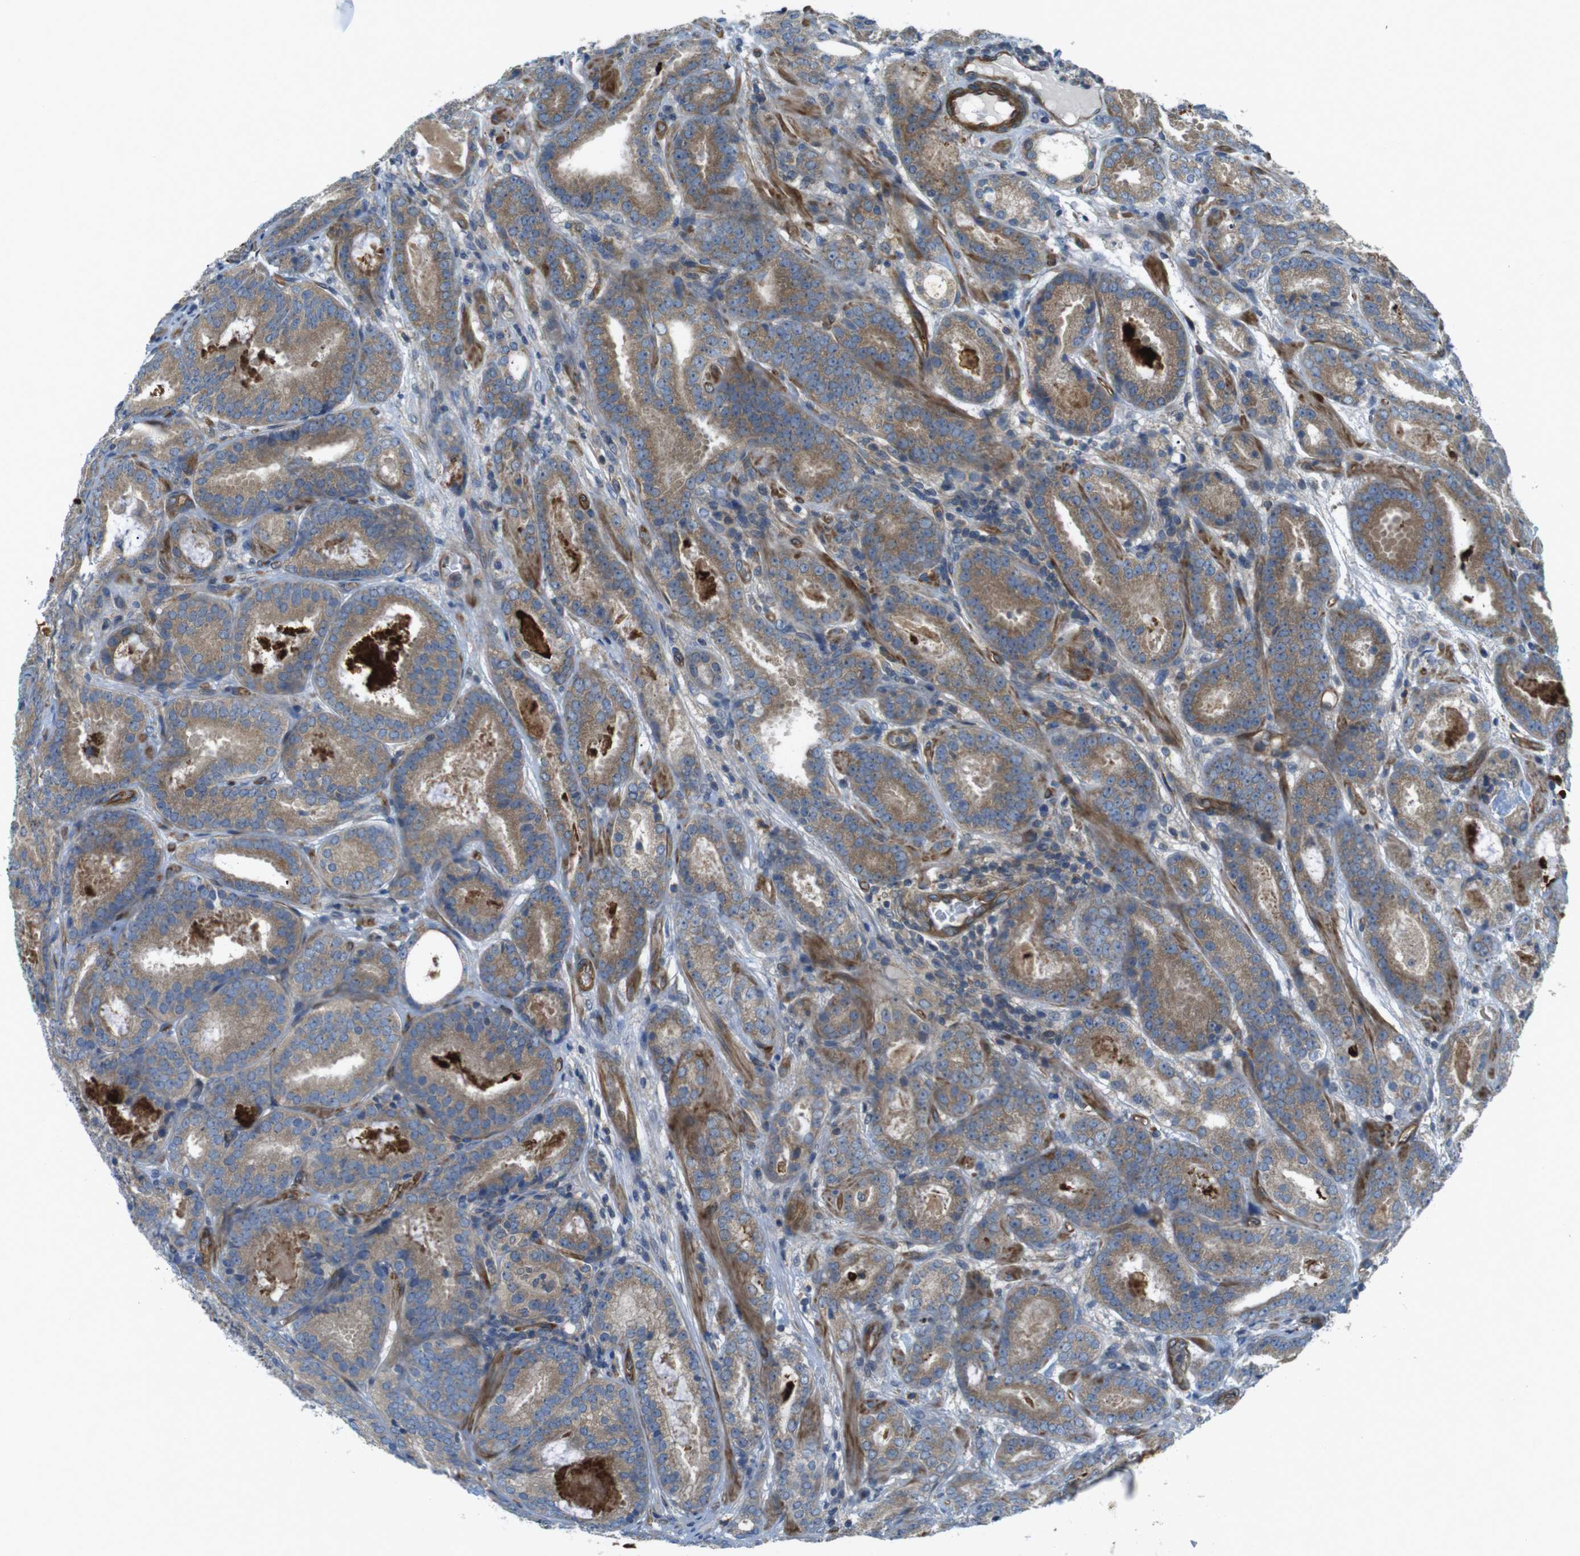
{"staining": {"intensity": "moderate", "quantity": ">75%", "location": "cytoplasmic/membranous"}, "tissue": "prostate cancer", "cell_type": "Tumor cells", "image_type": "cancer", "snomed": [{"axis": "morphology", "description": "Adenocarcinoma, Low grade"}, {"axis": "topography", "description": "Prostate"}], "caption": "Low-grade adenocarcinoma (prostate) stained for a protein exhibits moderate cytoplasmic/membranous positivity in tumor cells. The staining was performed using DAB to visualize the protein expression in brown, while the nuclei were stained in blue with hematoxylin (Magnification: 20x).", "gene": "TSC1", "patient": {"sex": "male", "age": 69}}